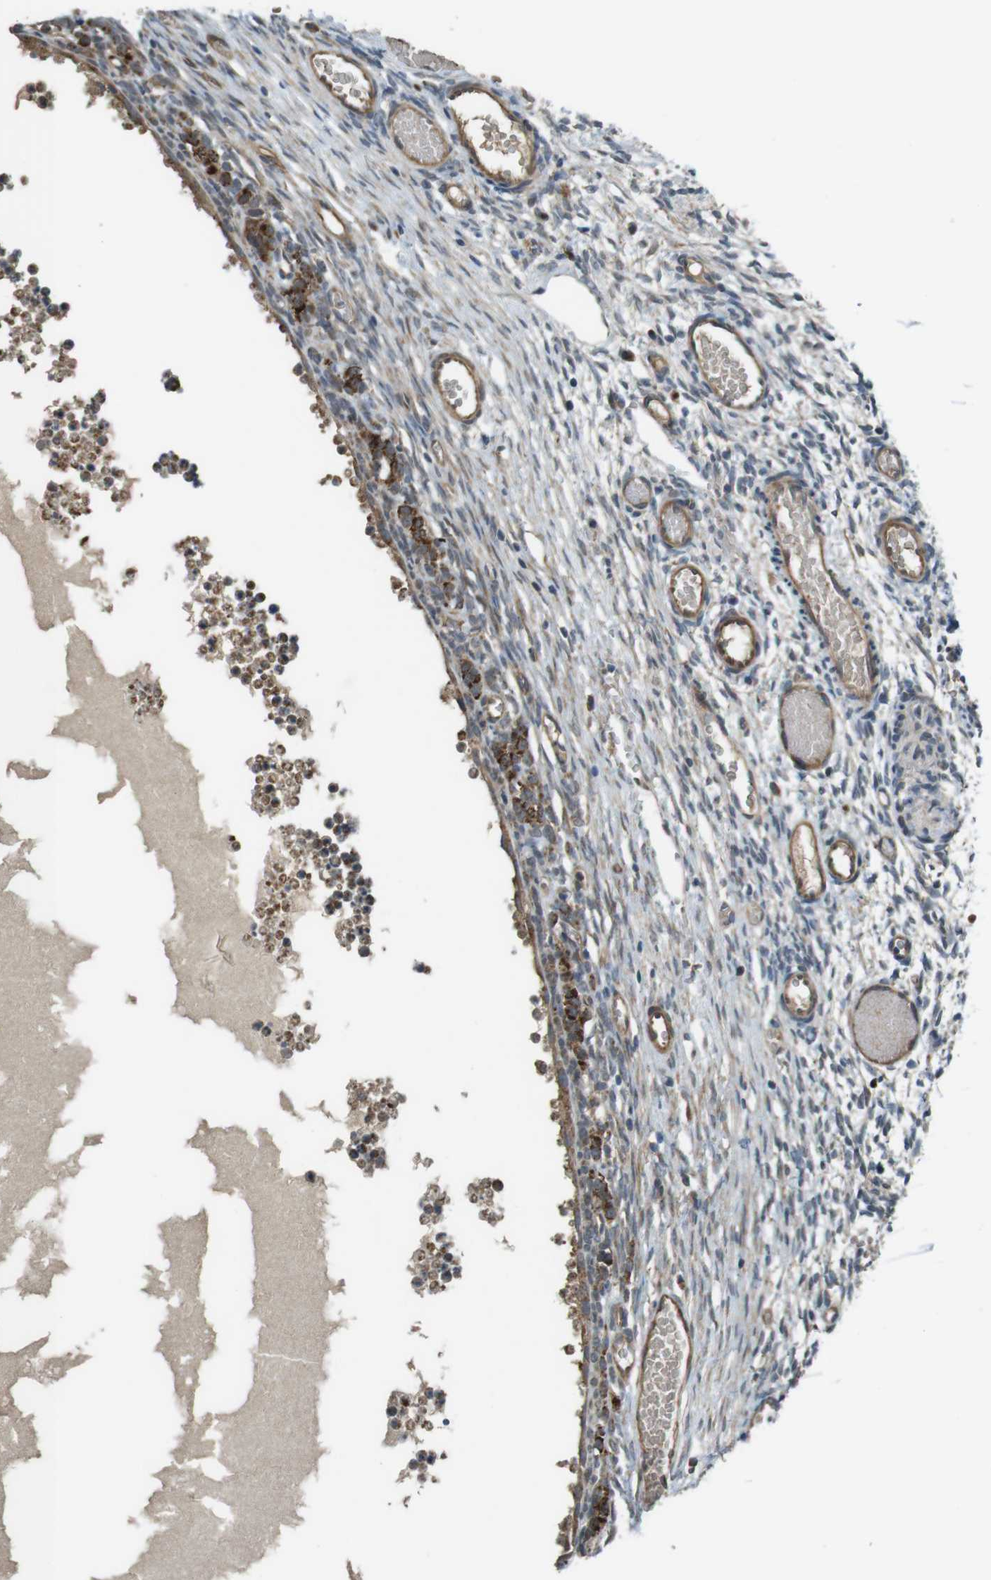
{"staining": {"intensity": "moderate", "quantity": "25%-75%", "location": "cytoplasmic/membranous"}, "tissue": "ovary", "cell_type": "Ovarian stroma cells", "image_type": "normal", "snomed": [{"axis": "morphology", "description": "Normal tissue, NOS"}, {"axis": "topography", "description": "Ovary"}], "caption": "A brown stain labels moderate cytoplasmic/membranous staining of a protein in ovarian stroma cells of benign ovary.", "gene": "IFFO2", "patient": {"sex": "female", "age": 35}}